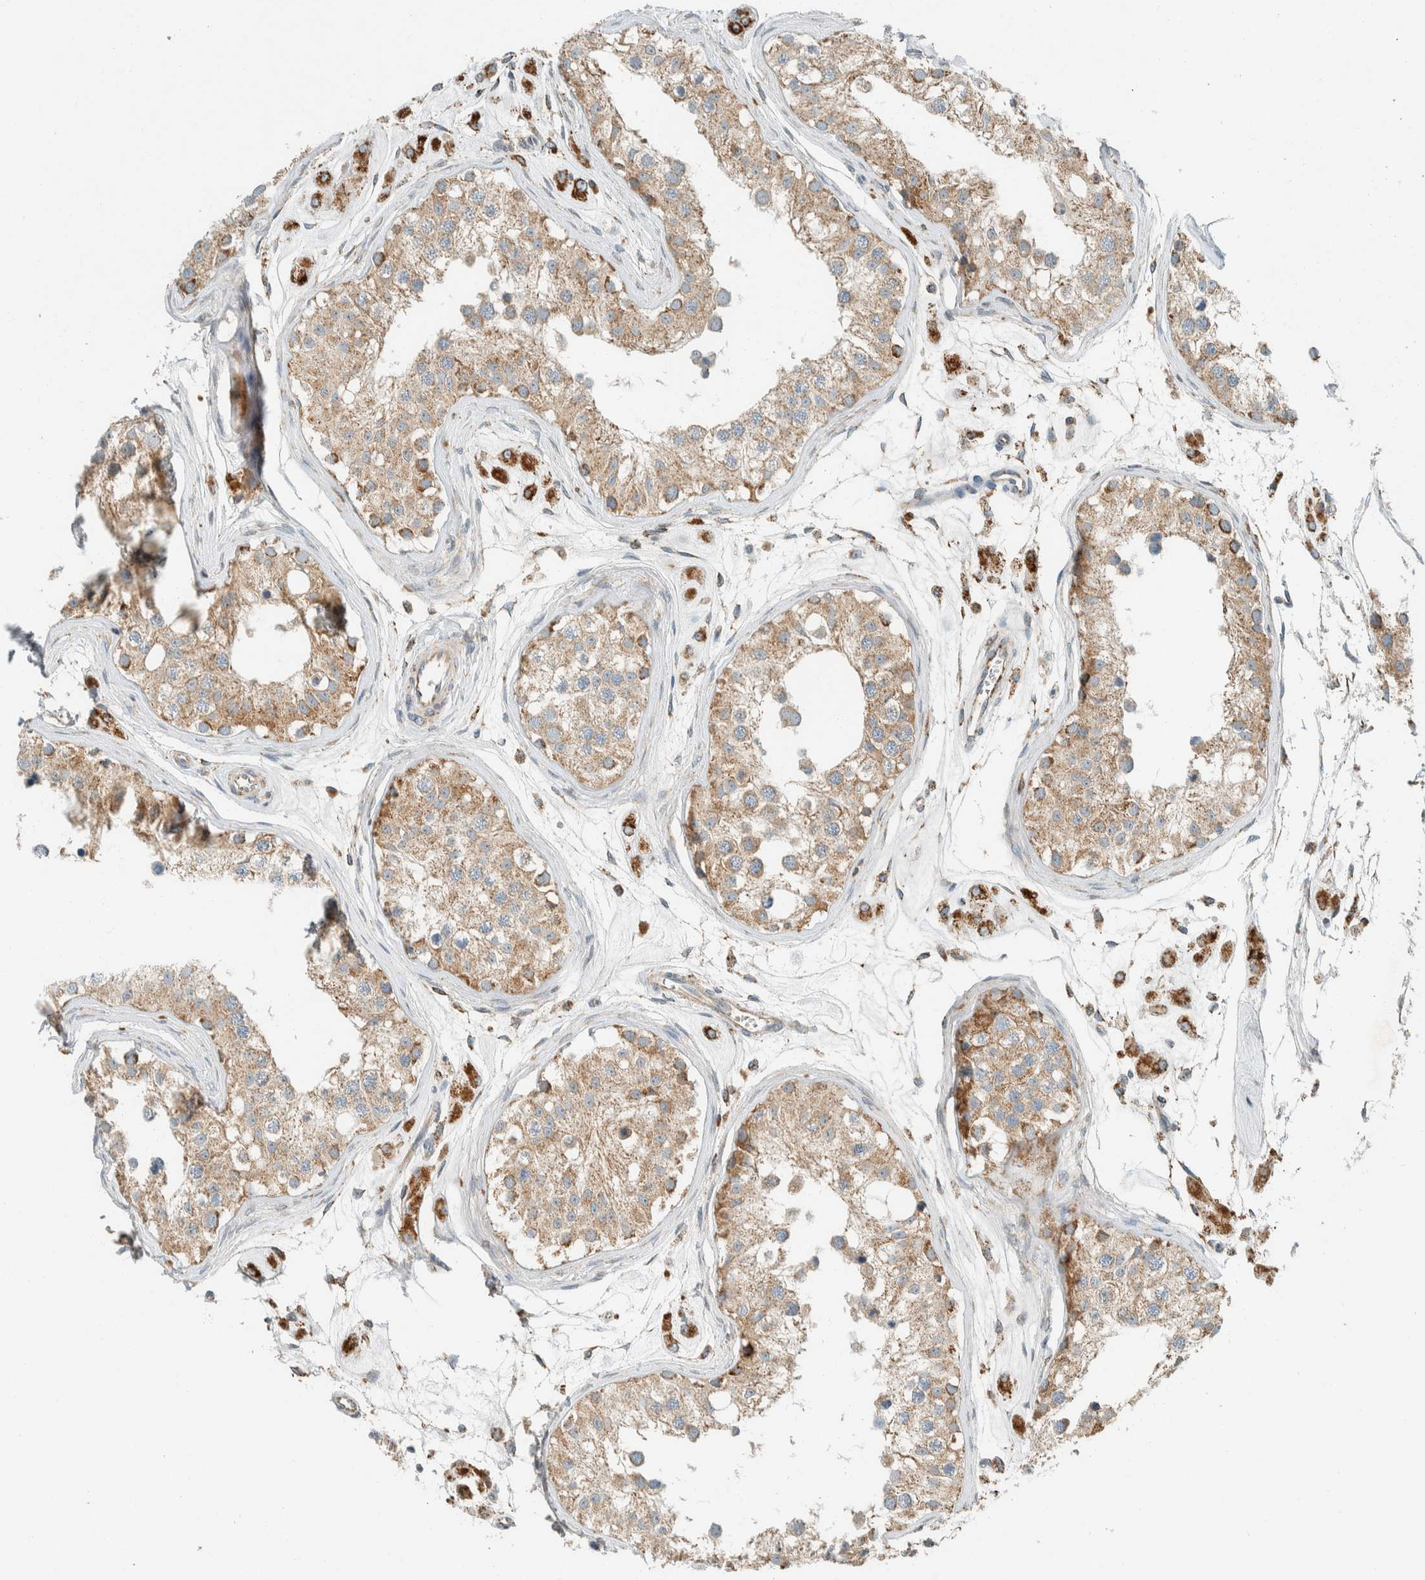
{"staining": {"intensity": "moderate", "quantity": ">75%", "location": "cytoplasmic/membranous"}, "tissue": "testis", "cell_type": "Cells in seminiferous ducts", "image_type": "normal", "snomed": [{"axis": "morphology", "description": "Normal tissue, NOS"}, {"axis": "morphology", "description": "Adenocarcinoma, metastatic, NOS"}, {"axis": "topography", "description": "Testis"}], "caption": "Immunohistochemistry (IHC) of benign human testis demonstrates medium levels of moderate cytoplasmic/membranous positivity in approximately >75% of cells in seminiferous ducts.", "gene": "SPAG5", "patient": {"sex": "male", "age": 26}}